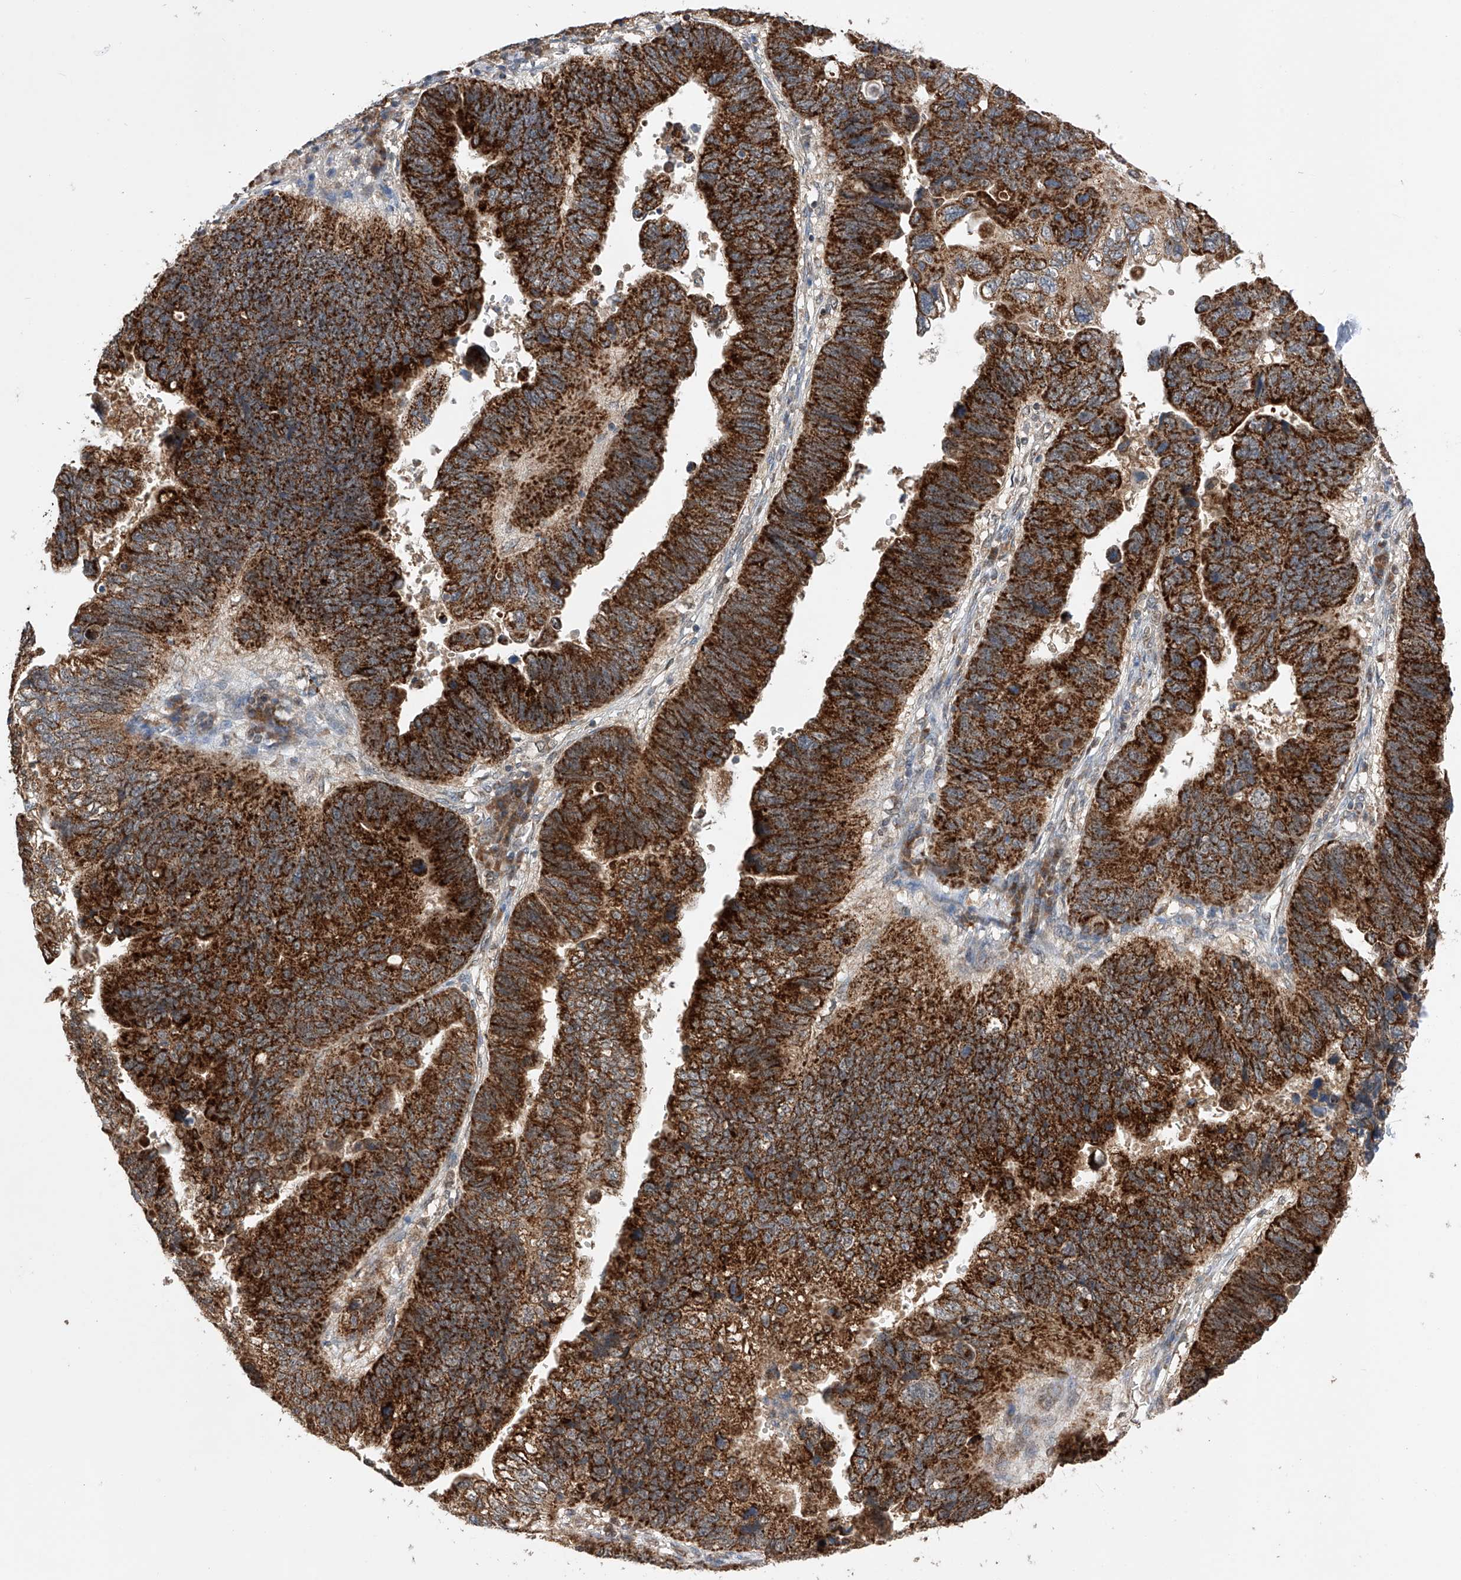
{"staining": {"intensity": "strong", "quantity": ">75%", "location": "cytoplasmic/membranous"}, "tissue": "stomach cancer", "cell_type": "Tumor cells", "image_type": "cancer", "snomed": [{"axis": "morphology", "description": "Adenocarcinoma, NOS"}, {"axis": "topography", "description": "Stomach"}], "caption": "DAB (3,3'-diaminobenzidine) immunohistochemical staining of human stomach cancer (adenocarcinoma) demonstrates strong cytoplasmic/membranous protein staining in about >75% of tumor cells. (IHC, brightfield microscopy, high magnification).", "gene": "SDHAF4", "patient": {"sex": "male", "age": 59}}